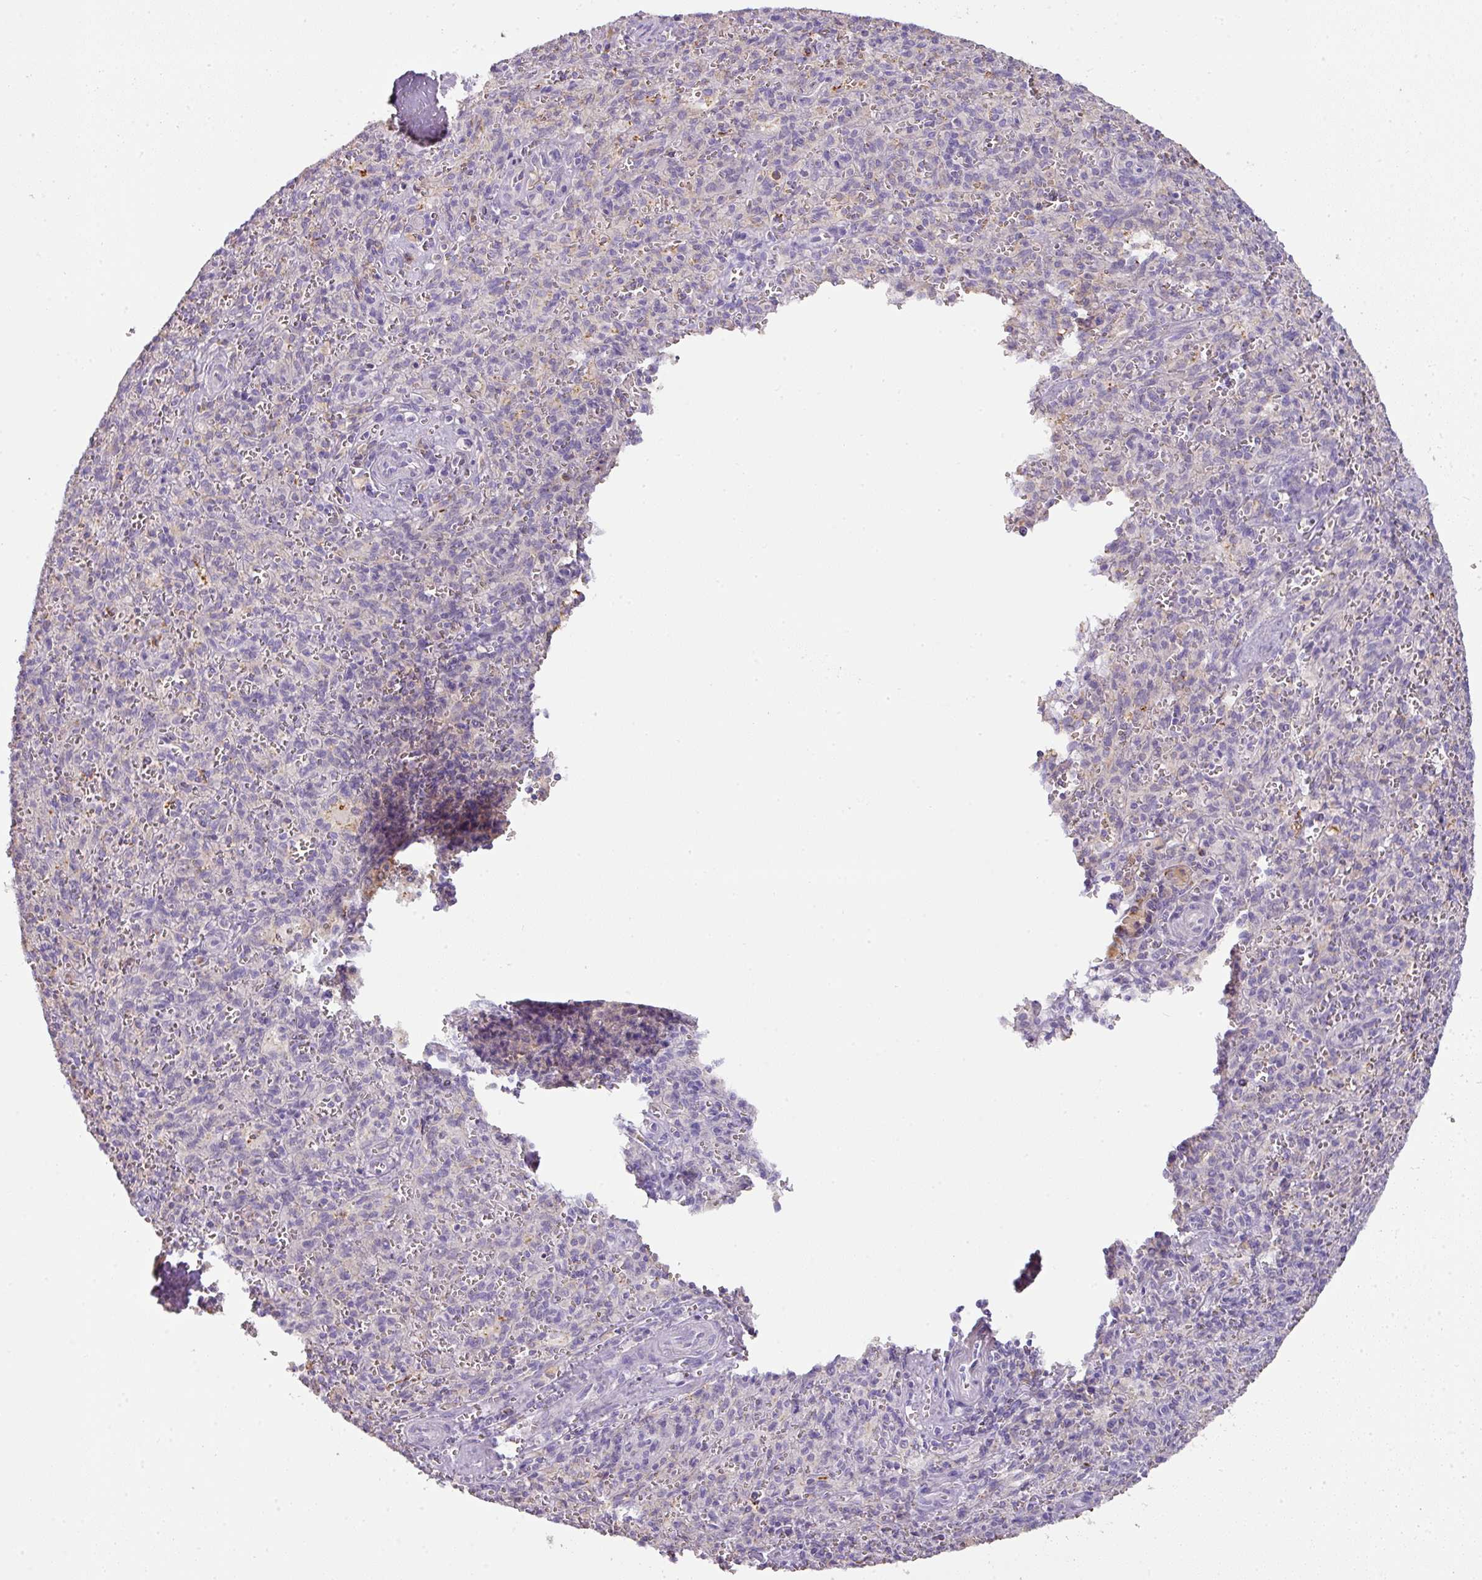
{"staining": {"intensity": "negative", "quantity": "none", "location": "none"}, "tissue": "spleen", "cell_type": "Cells in red pulp", "image_type": "normal", "snomed": [{"axis": "morphology", "description": "Normal tissue, NOS"}, {"axis": "topography", "description": "Spleen"}], "caption": "Photomicrograph shows no significant protein positivity in cells in red pulp of normal spleen. Nuclei are stained in blue.", "gene": "CCZ1B", "patient": {"sex": "female", "age": 26}}